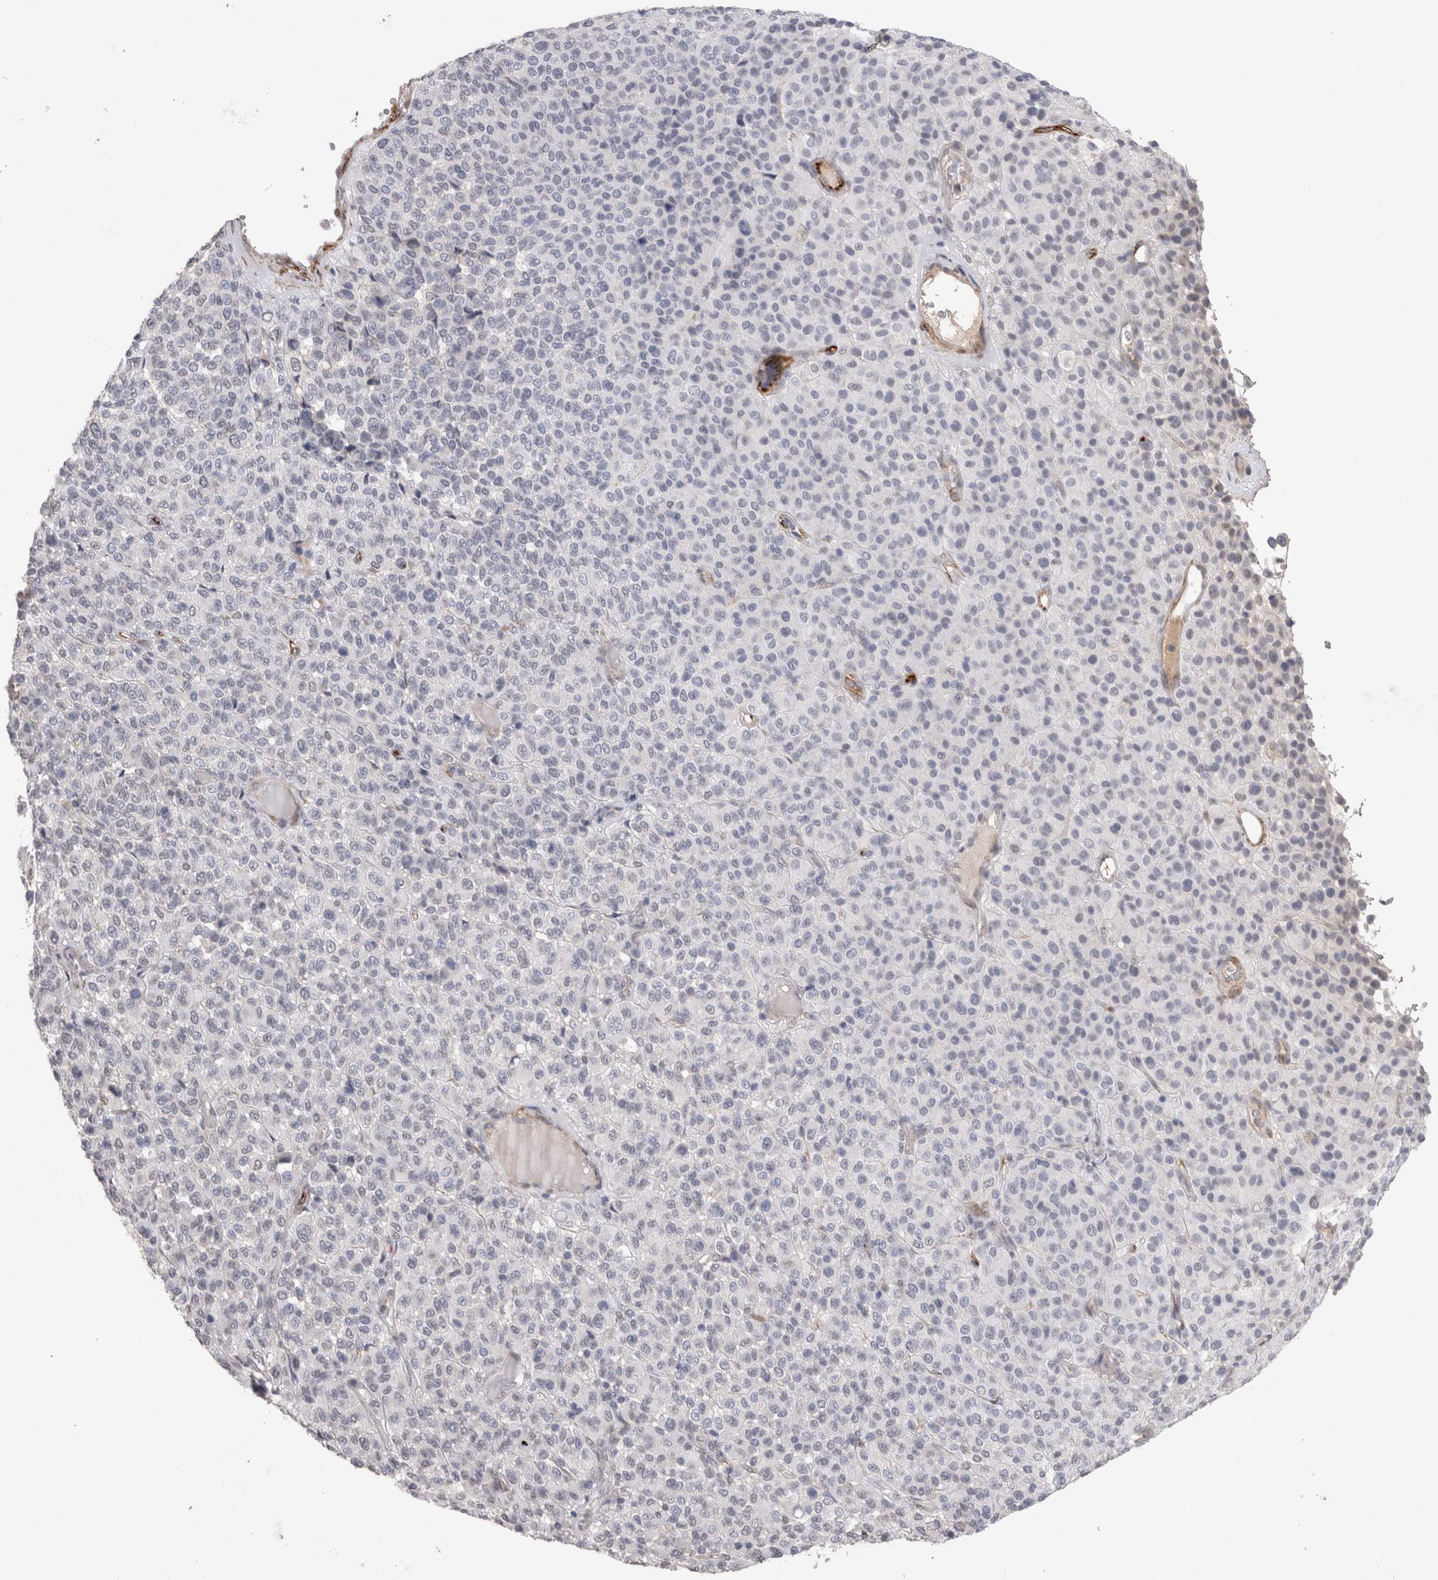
{"staining": {"intensity": "negative", "quantity": "none", "location": "none"}, "tissue": "melanoma", "cell_type": "Tumor cells", "image_type": "cancer", "snomed": [{"axis": "morphology", "description": "Malignant melanoma, Metastatic site"}, {"axis": "topography", "description": "Pancreas"}], "caption": "A high-resolution image shows IHC staining of melanoma, which shows no significant staining in tumor cells. (Immunohistochemistry (ihc), brightfield microscopy, high magnification).", "gene": "CDH13", "patient": {"sex": "female", "age": 30}}